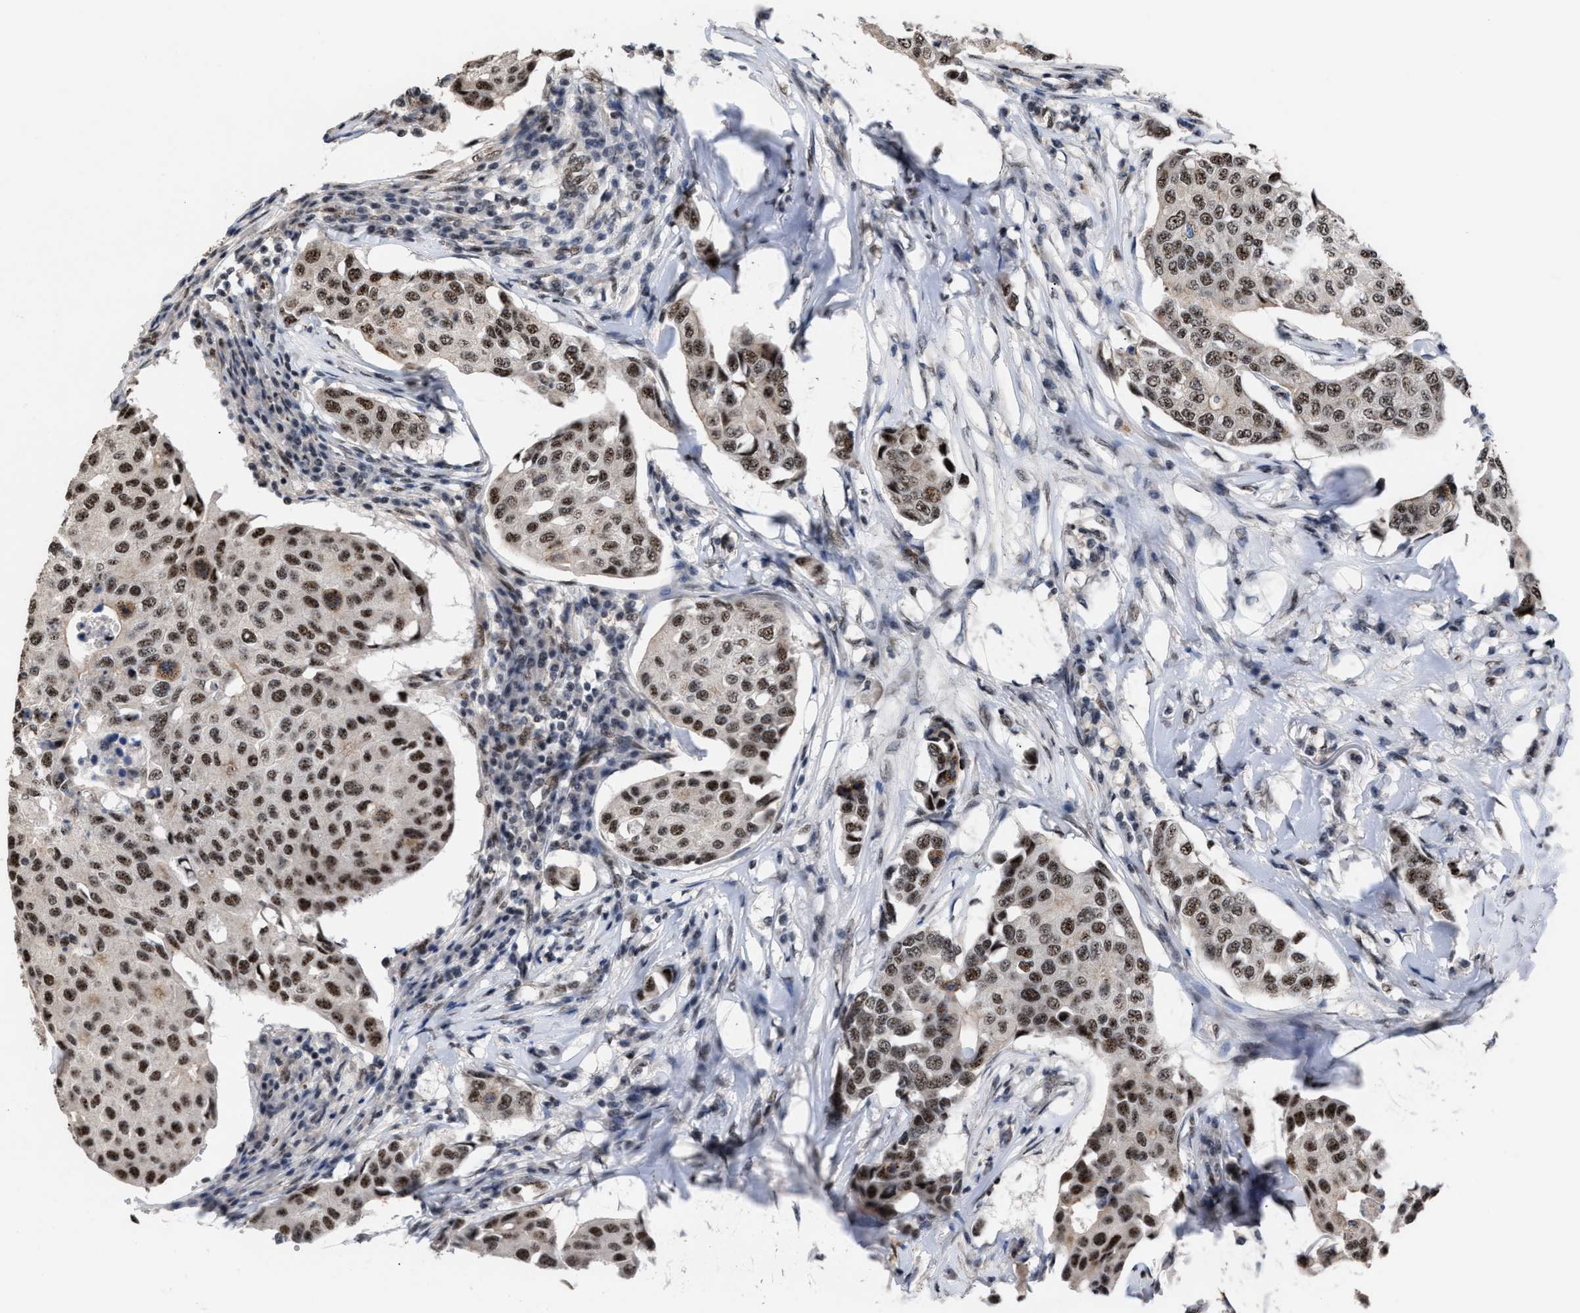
{"staining": {"intensity": "strong", "quantity": ">75%", "location": "nuclear"}, "tissue": "breast cancer", "cell_type": "Tumor cells", "image_type": "cancer", "snomed": [{"axis": "morphology", "description": "Duct carcinoma"}, {"axis": "topography", "description": "Breast"}], "caption": "Immunohistochemical staining of human breast cancer demonstrates high levels of strong nuclear expression in approximately >75% of tumor cells.", "gene": "EIF4A3", "patient": {"sex": "female", "age": 80}}